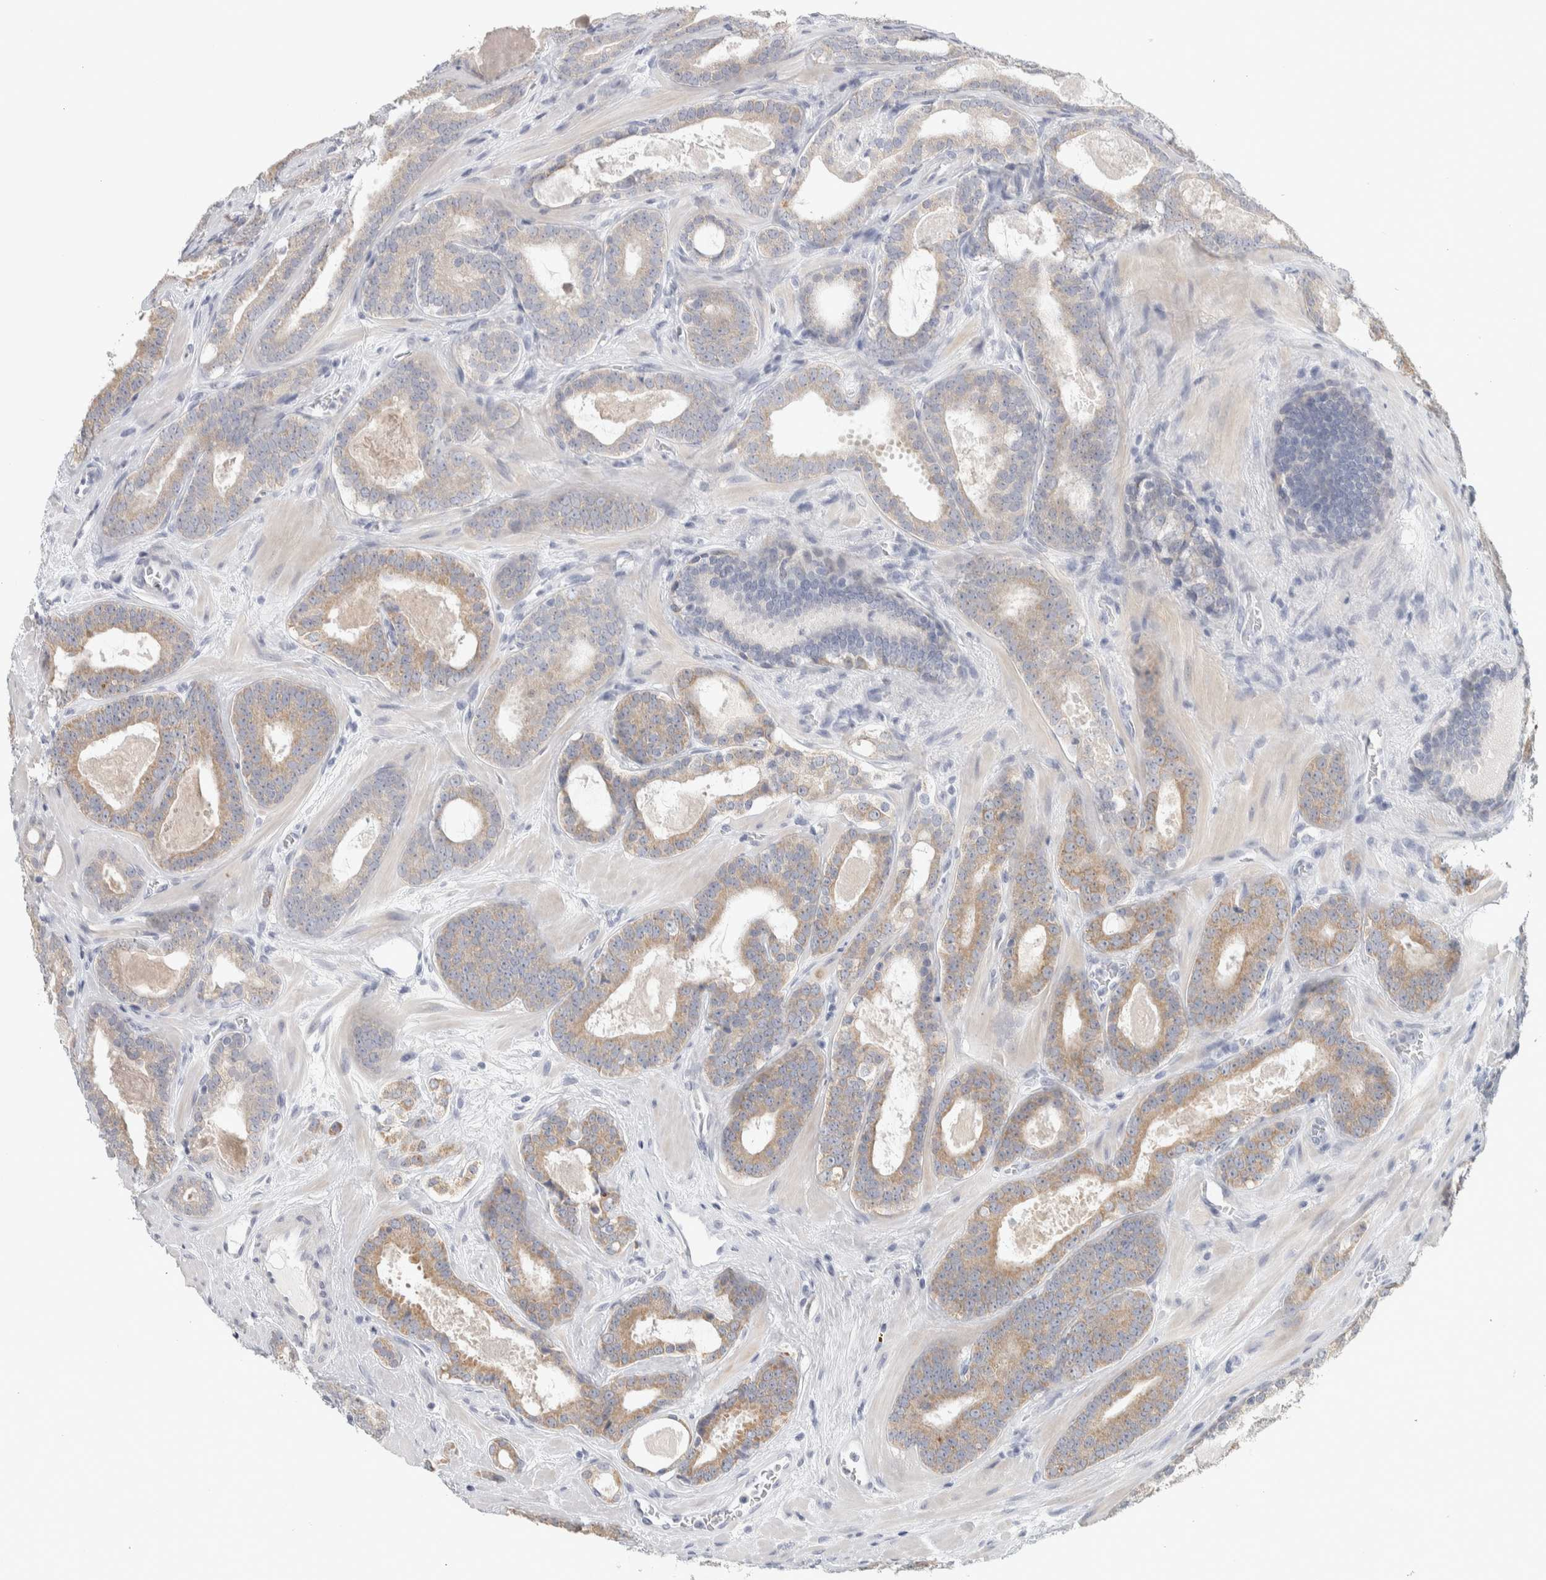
{"staining": {"intensity": "weak", "quantity": "25%-75%", "location": "cytoplasmic/membranous"}, "tissue": "prostate cancer", "cell_type": "Tumor cells", "image_type": "cancer", "snomed": [{"axis": "morphology", "description": "Adenocarcinoma, High grade"}, {"axis": "topography", "description": "Prostate"}], "caption": "Protein expression analysis of human prostate cancer (high-grade adenocarcinoma) reveals weak cytoplasmic/membranous staining in approximately 25%-75% of tumor cells.", "gene": "DCXR", "patient": {"sex": "male", "age": 60}}